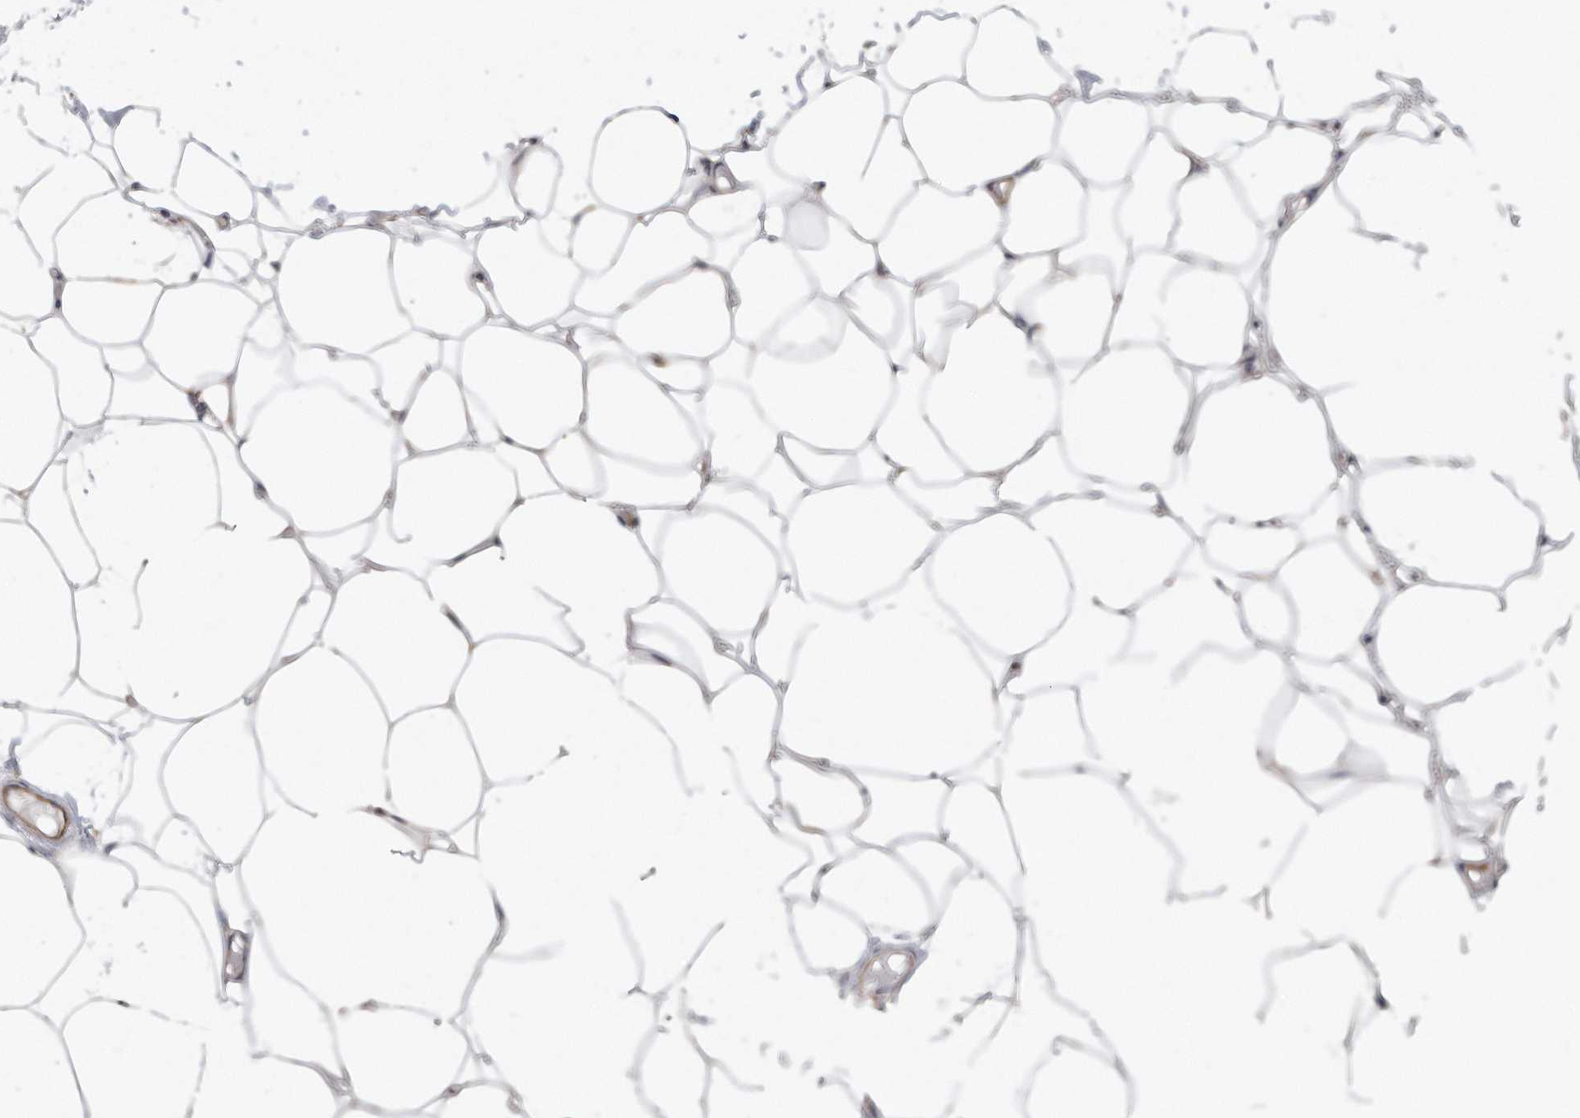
{"staining": {"intensity": "weak", "quantity": "25%-75%", "location": "cytoplasmic/membranous"}, "tissue": "adipose tissue", "cell_type": "Adipocytes", "image_type": "normal", "snomed": [{"axis": "morphology", "description": "Normal tissue, NOS"}, {"axis": "topography", "description": "Breast"}], "caption": "Adipose tissue stained with DAB (3,3'-diaminobenzidine) immunohistochemistry (IHC) demonstrates low levels of weak cytoplasmic/membranous expression in about 25%-75% of adipocytes.", "gene": "EIF3I", "patient": {"sex": "female", "age": 23}}